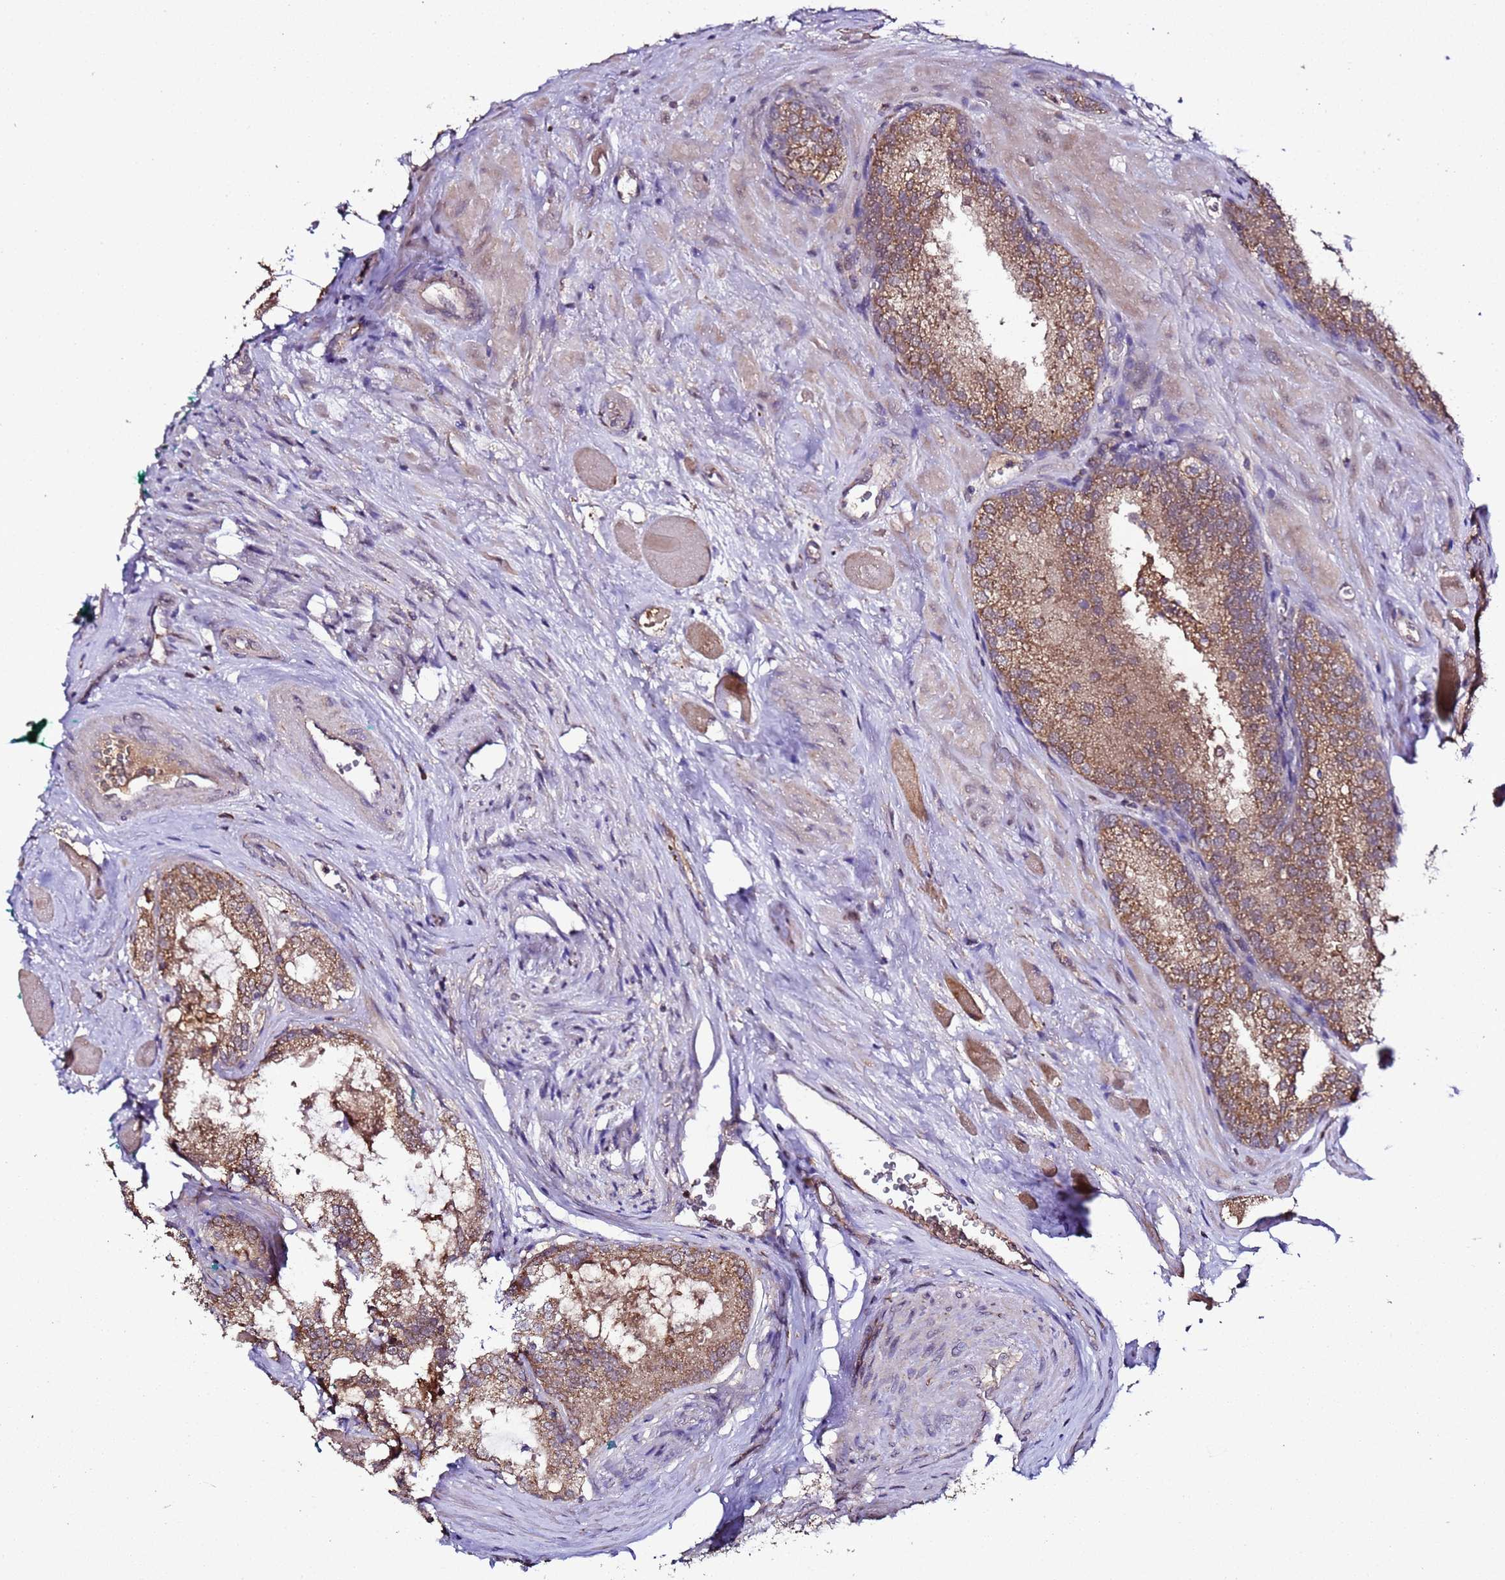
{"staining": {"intensity": "moderate", "quantity": ">75%", "location": "cytoplasmic/membranous"}, "tissue": "prostate cancer", "cell_type": "Tumor cells", "image_type": "cancer", "snomed": [{"axis": "morphology", "description": "Adenocarcinoma, Low grade"}, {"axis": "topography", "description": "Prostate"}], "caption": "Protein staining exhibits moderate cytoplasmic/membranous positivity in approximately >75% of tumor cells in prostate adenocarcinoma (low-grade).", "gene": "HSPBAP1", "patient": {"sex": "male", "age": 67}}